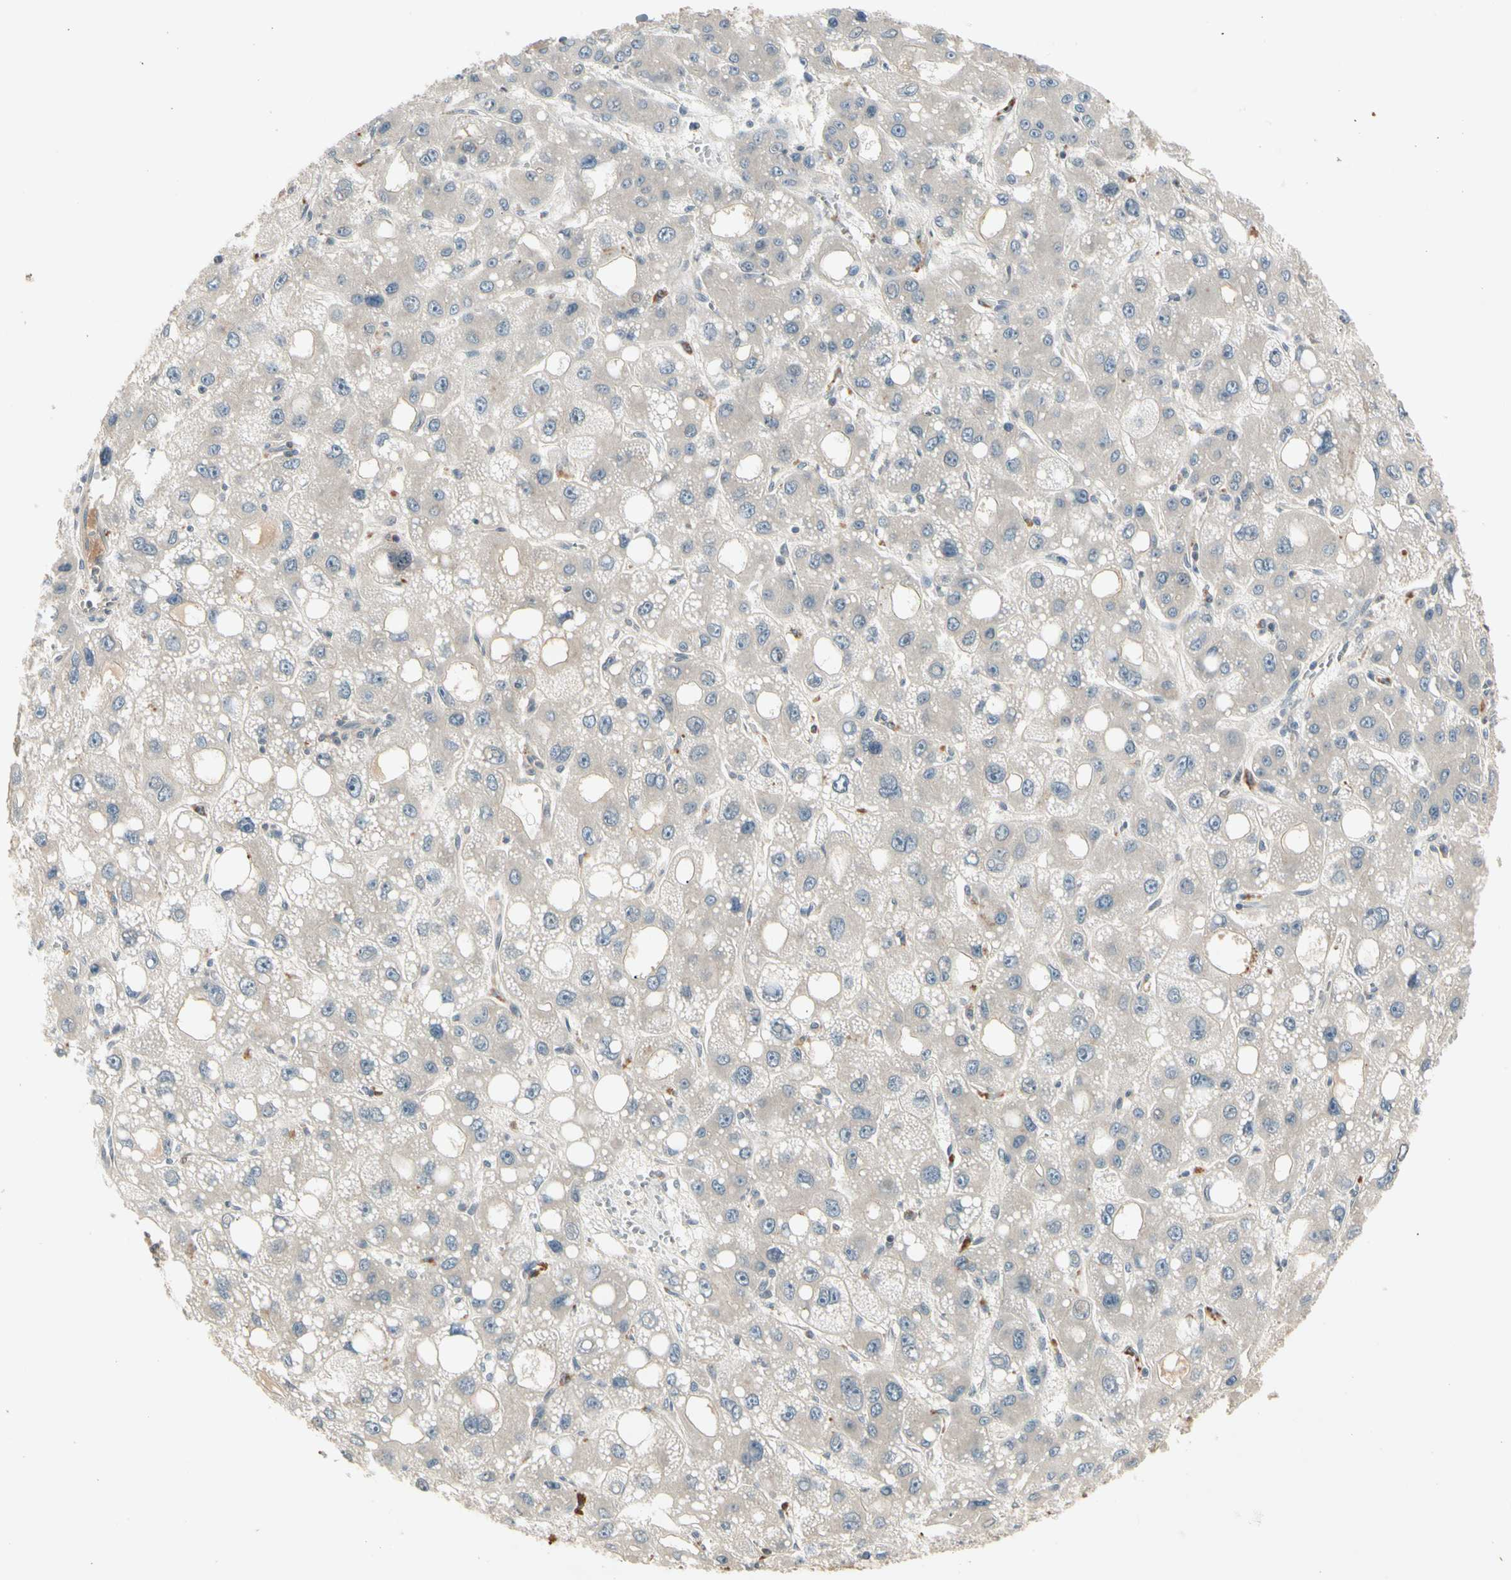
{"staining": {"intensity": "negative", "quantity": "none", "location": "none"}, "tissue": "liver cancer", "cell_type": "Tumor cells", "image_type": "cancer", "snomed": [{"axis": "morphology", "description": "Carcinoma, Hepatocellular, NOS"}, {"axis": "topography", "description": "Liver"}], "caption": "The photomicrograph demonstrates no significant positivity in tumor cells of hepatocellular carcinoma (liver). (Brightfield microscopy of DAB immunohistochemistry (IHC) at high magnification).", "gene": "CCL4", "patient": {"sex": "male", "age": 55}}